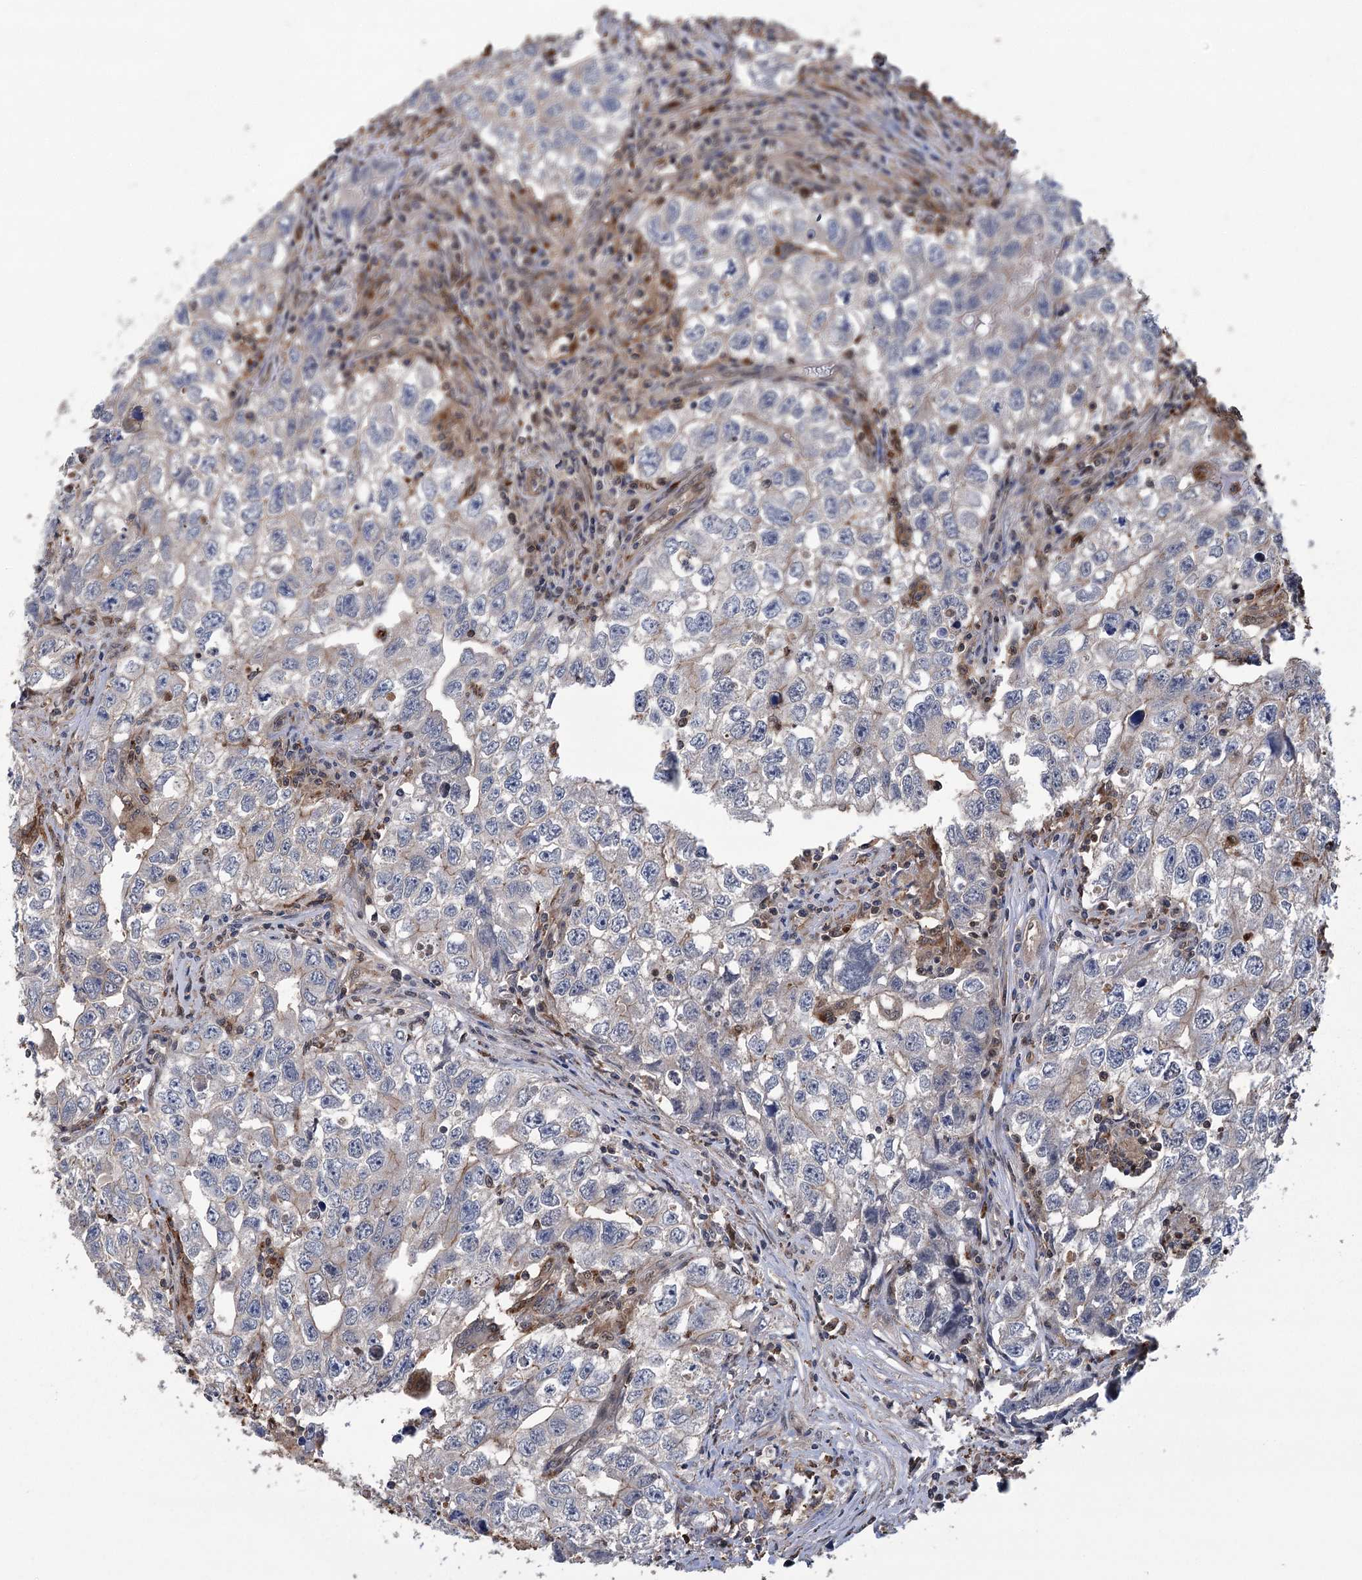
{"staining": {"intensity": "weak", "quantity": "25%-75%", "location": "cytoplasmic/membranous"}, "tissue": "testis cancer", "cell_type": "Tumor cells", "image_type": "cancer", "snomed": [{"axis": "morphology", "description": "Seminoma, NOS"}, {"axis": "morphology", "description": "Carcinoma, Embryonal, NOS"}, {"axis": "topography", "description": "Testis"}], "caption": "Immunohistochemistry micrograph of neoplastic tissue: human testis cancer stained using immunohistochemistry demonstrates low levels of weak protein expression localized specifically in the cytoplasmic/membranous of tumor cells, appearing as a cytoplasmic/membranous brown color.", "gene": "DPP3", "patient": {"sex": "male", "age": 43}}